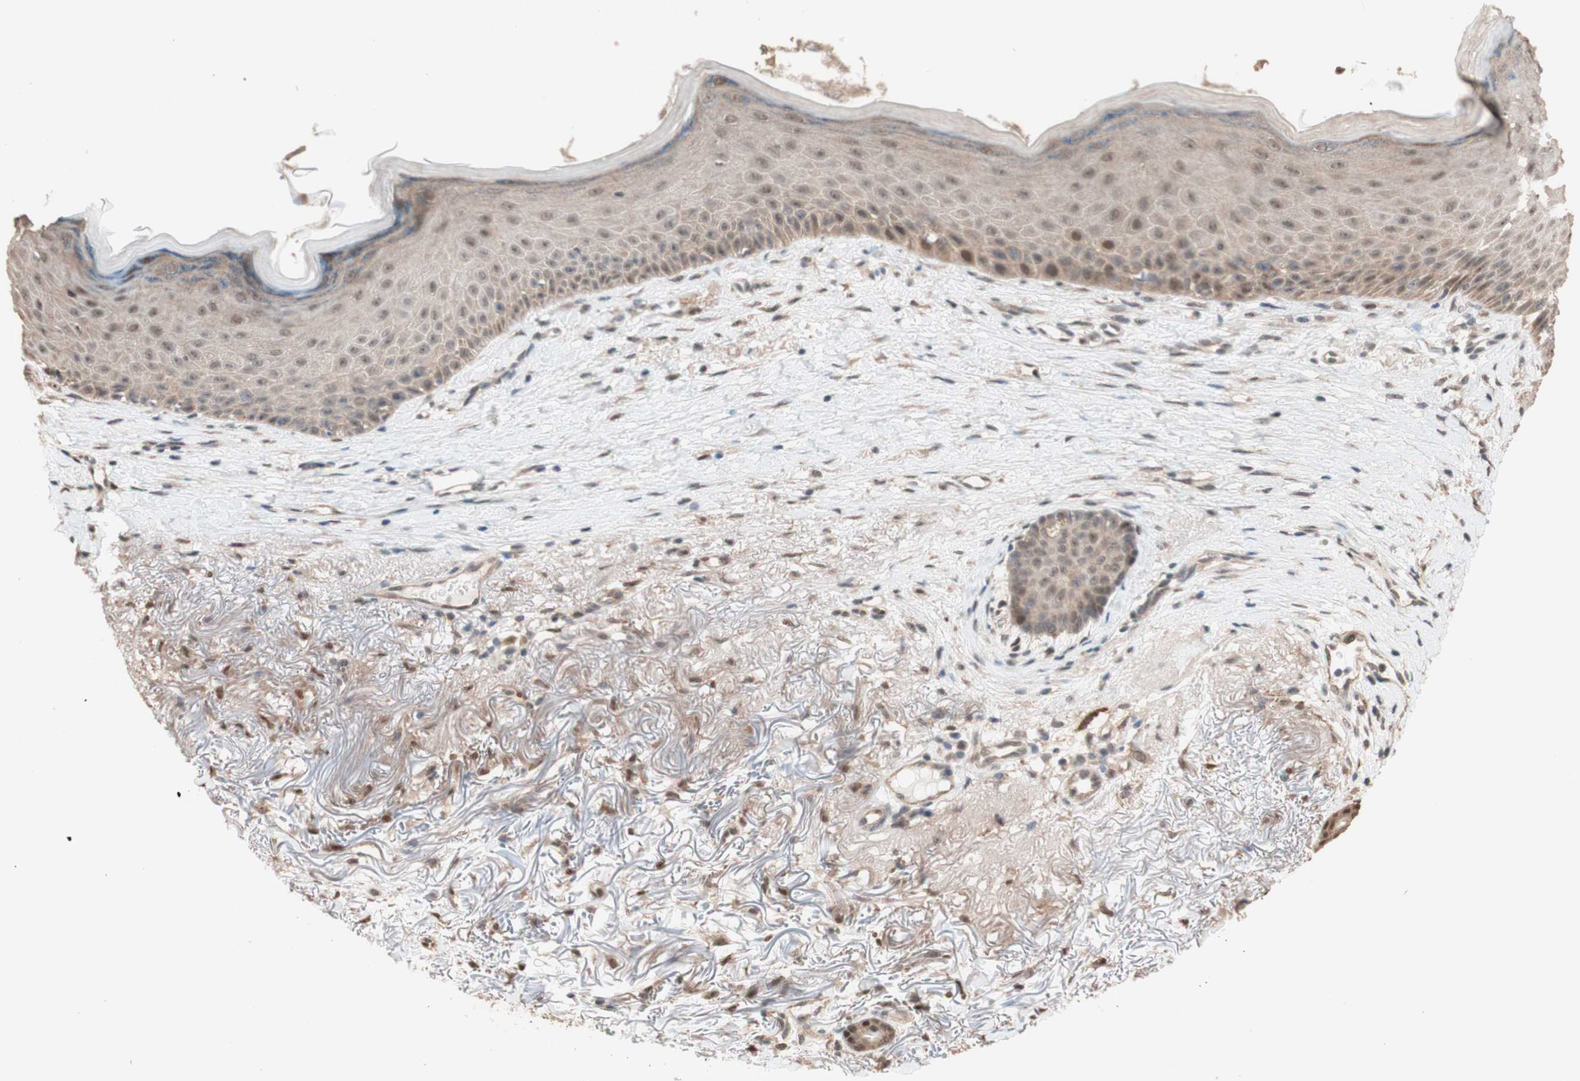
{"staining": {"intensity": "weak", "quantity": "<25%", "location": "nuclear"}, "tissue": "skin cancer", "cell_type": "Tumor cells", "image_type": "cancer", "snomed": [{"axis": "morphology", "description": "Basal cell carcinoma"}, {"axis": "topography", "description": "Skin"}], "caption": "Immunohistochemistry (IHC) image of neoplastic tissue: human skin cancer (basal cell carcinoma) stained with DAB (3,3'-diaminobenzidine) demonstrates no significant protein staining in tumor cells.", "gene": "CCNC", "patient": {"sex": "female", "age": 70}}